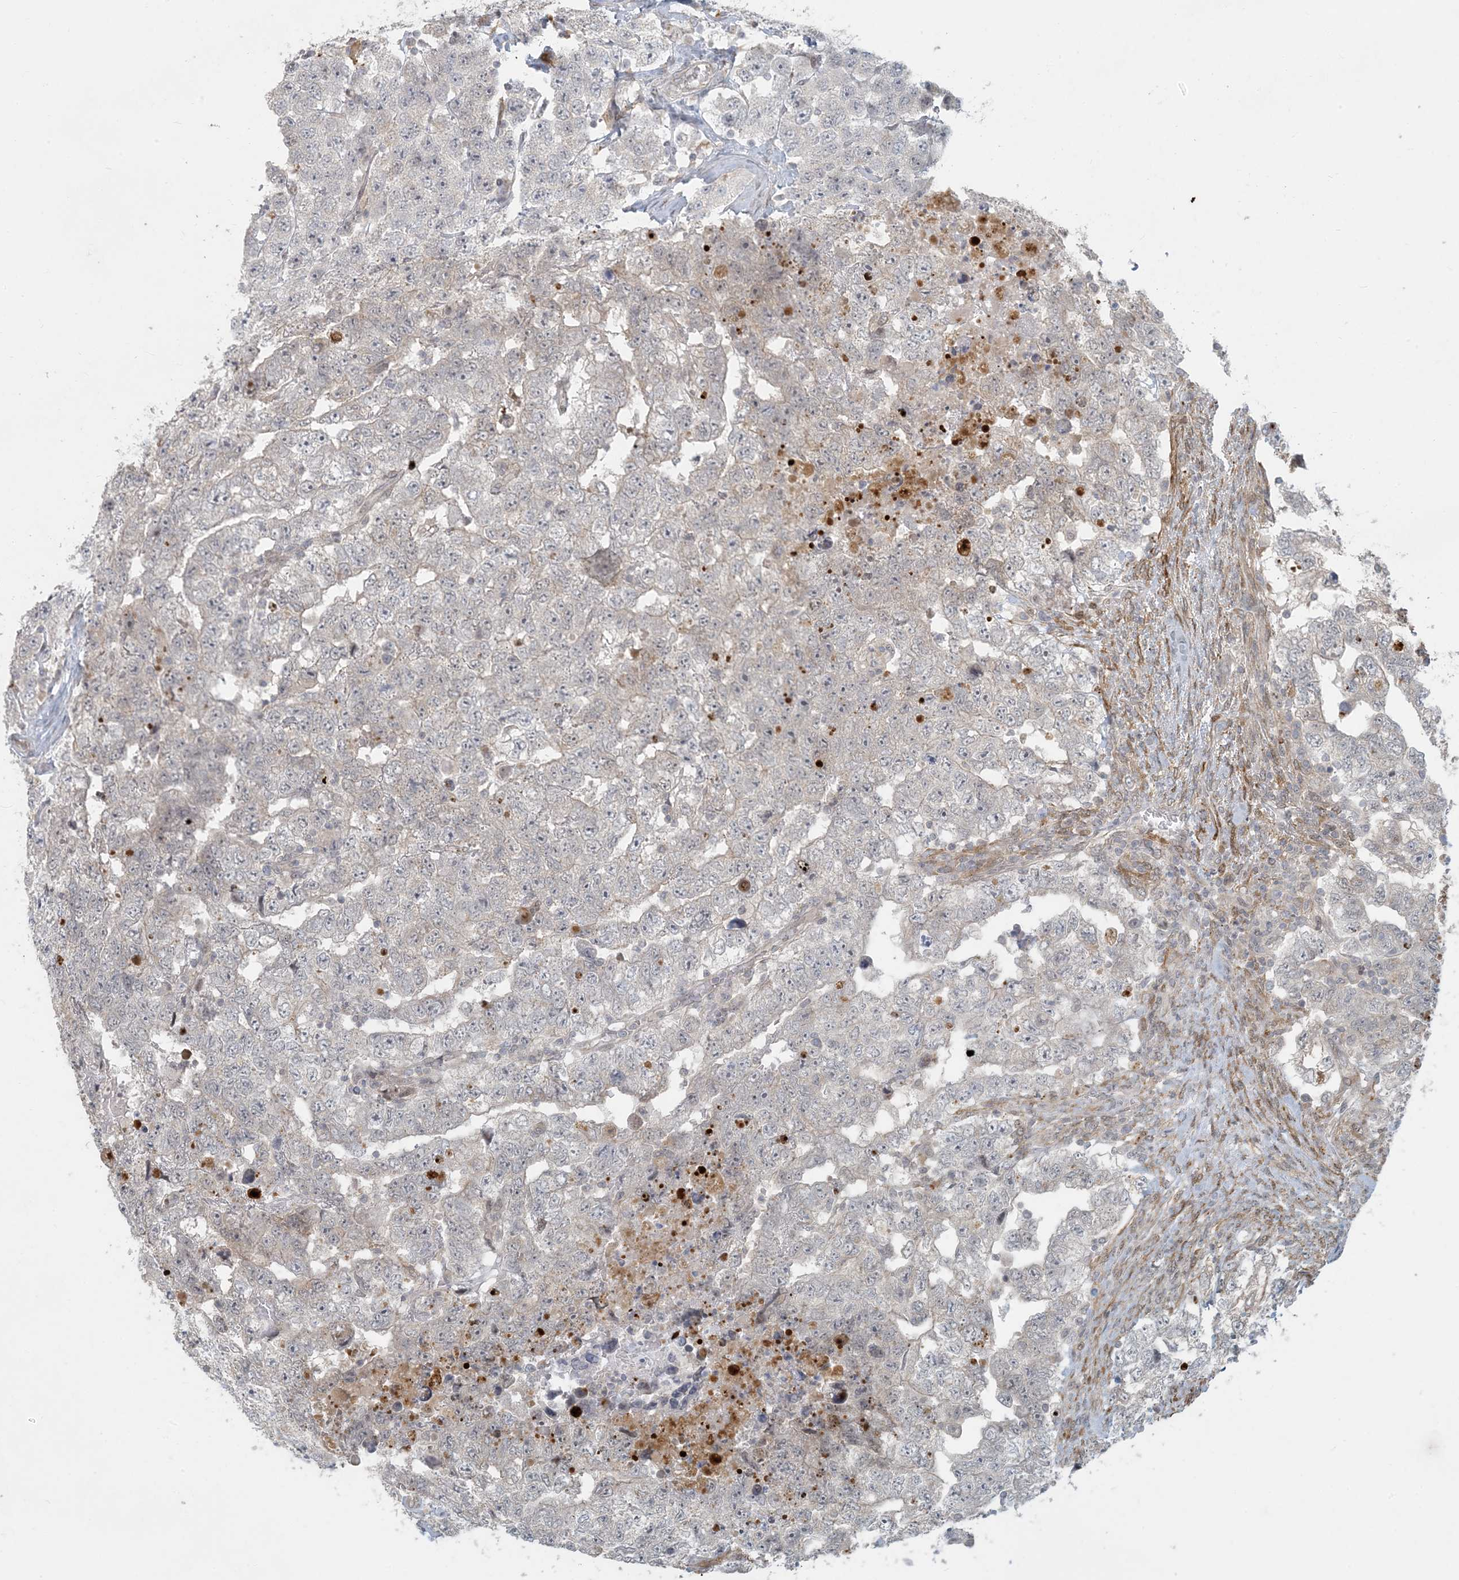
{"staining": {"intensity": "negative", "quantity": "none", "location": "none"}, "tissue": "testis cancer", "cell_type": "Tumor cells", "image_type": "cancer", "snomed": [{"axis": "morphology", "description": "Carcinoma, Embryonal, NOS"}, {"axis": "topography", "description": "Testis"}], "caption": "Testis embryonal carcinoma stained for a protein using immunohistochemistry exhibits no expression tumor cells.", "gene": "BCORL1", "patient": {"sex": "male", "age": 36}}